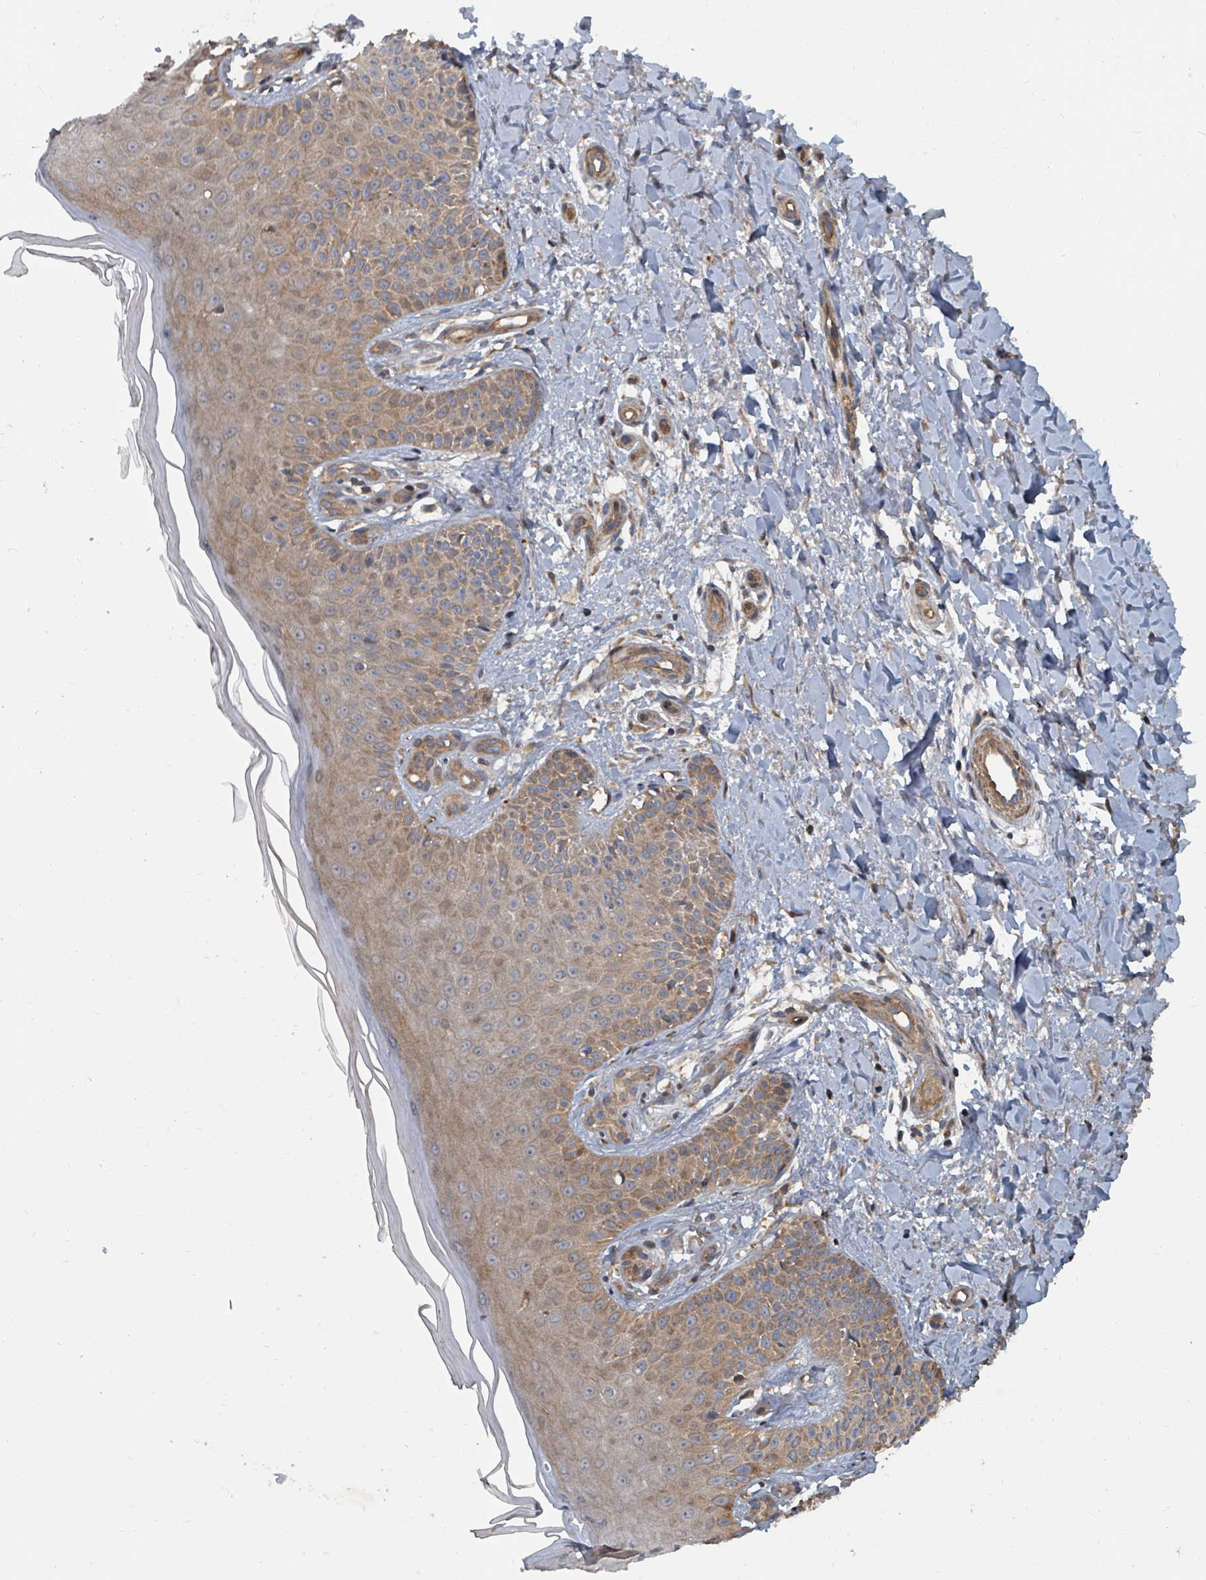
{"staining": {"intensity": "moderate", "quantity": ">75%", "location": "cytoplasmic/membranous"}, "tissue": "skin", "cell_type": "Fibroblasts", "image_type": "normal", "snomed": [{"axis": "morphology", "description": "Normal tissue, NOS"}, {"axis": "topography", "description": "Skin"}], "caption": "Fibroblasts reveal medium levels of moderate cytoplasmic/membranous staining in about >75% of cells in normal skin. Nuclei are stained in blue.", "gene": "DPM1", "patient": {"sex": "male", "age": 81}}